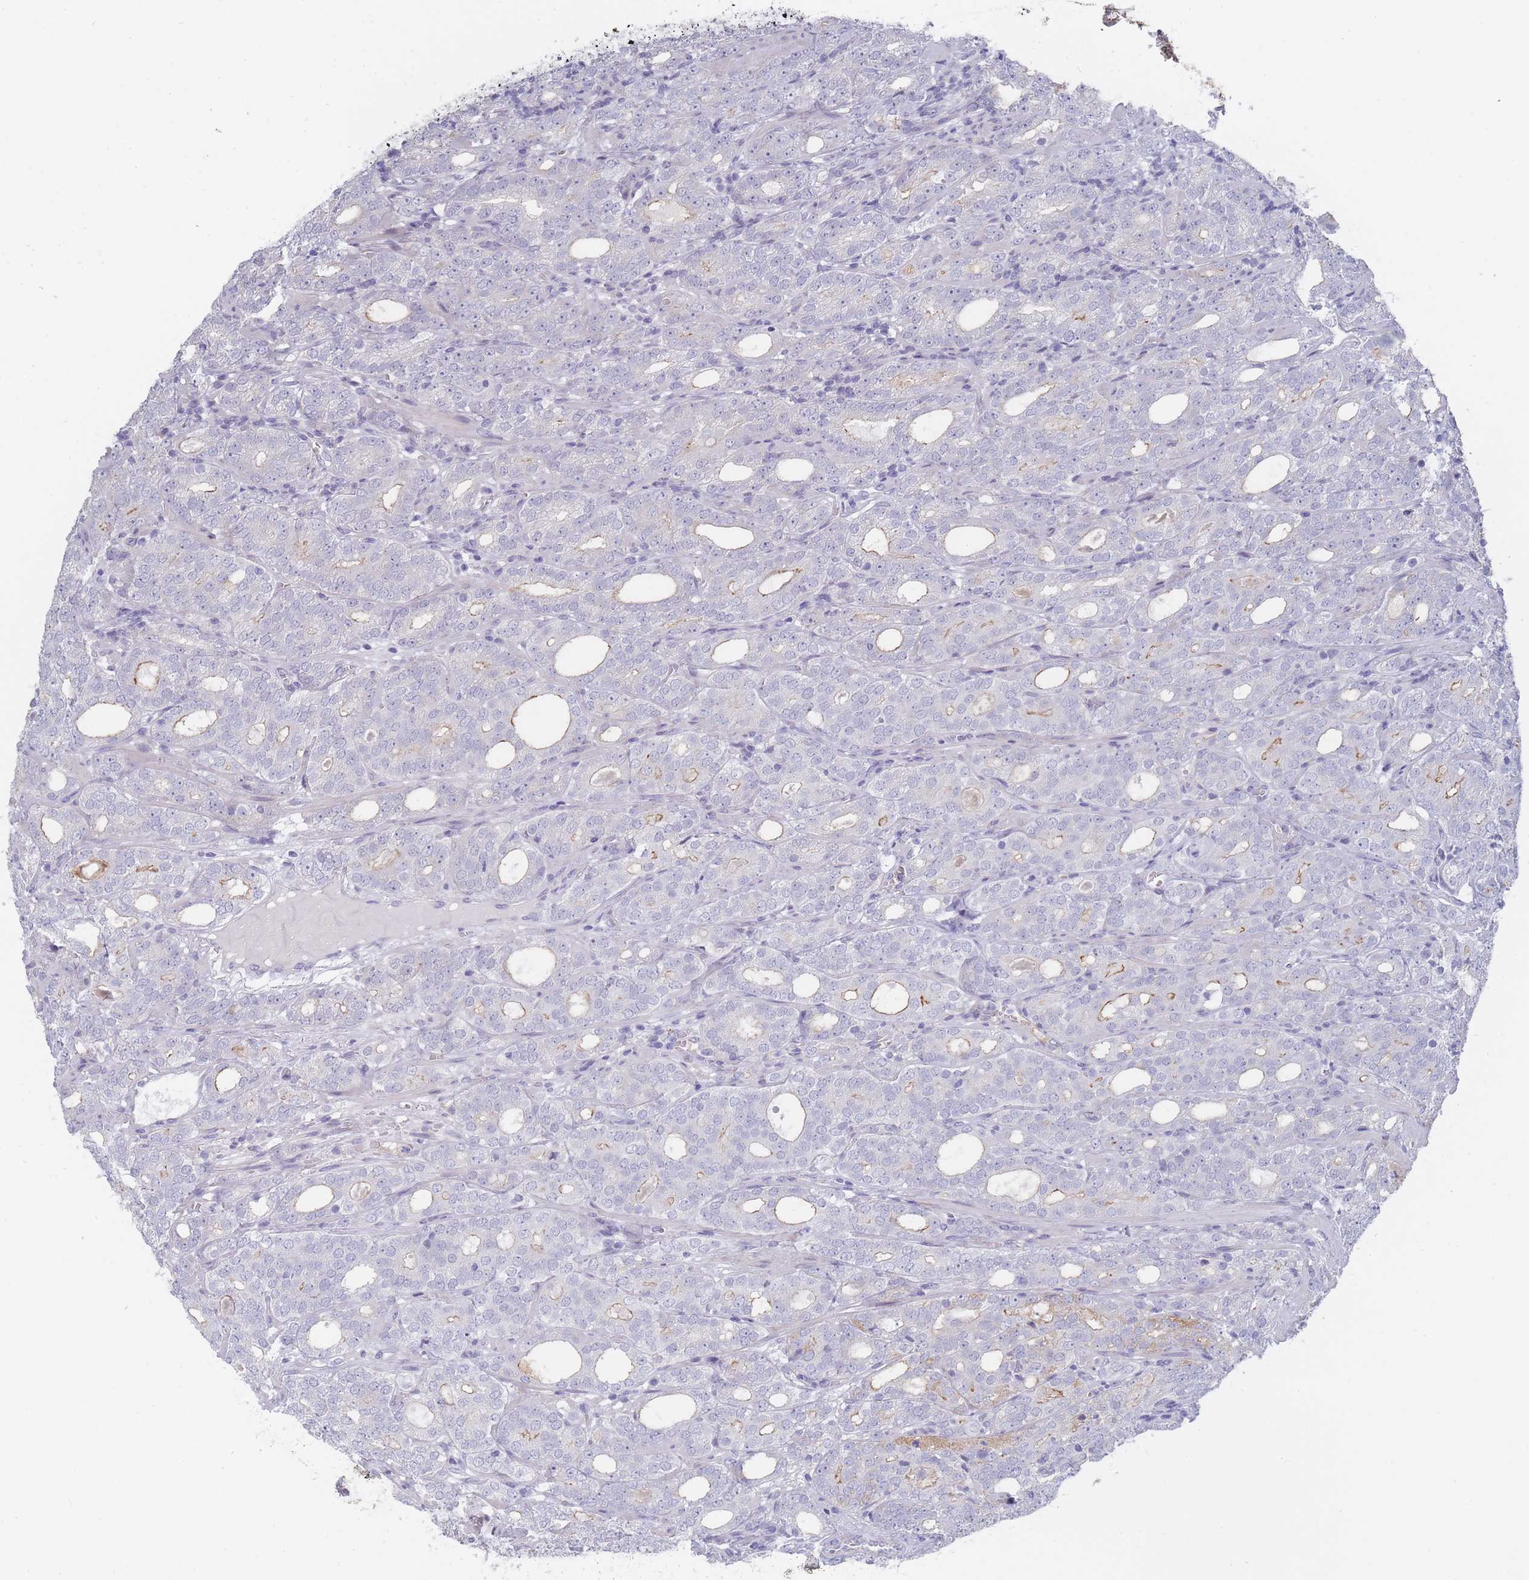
{"staining": {"intensity": "negative", "quantity": "none", "location": "none"}, "tissue": "prostate cancer", "cell_type": "Tumor cells", "image_type": "cancer", "snomed": [{"axis": "morphology", "description": "Adenocarcinoma, High grade"}, {"axis": "topography", "description": "Prostate"}], "caption": "Immunohistochemistry photomicrograph of neoplastic tissue: human prostate cancer stained with DAB (3,3'-diaminobenzidine) demonstrates no significant protein positivity in tumor cells.", "gene": "PIGU", "patient": {"sex": "male", "age": 64}}